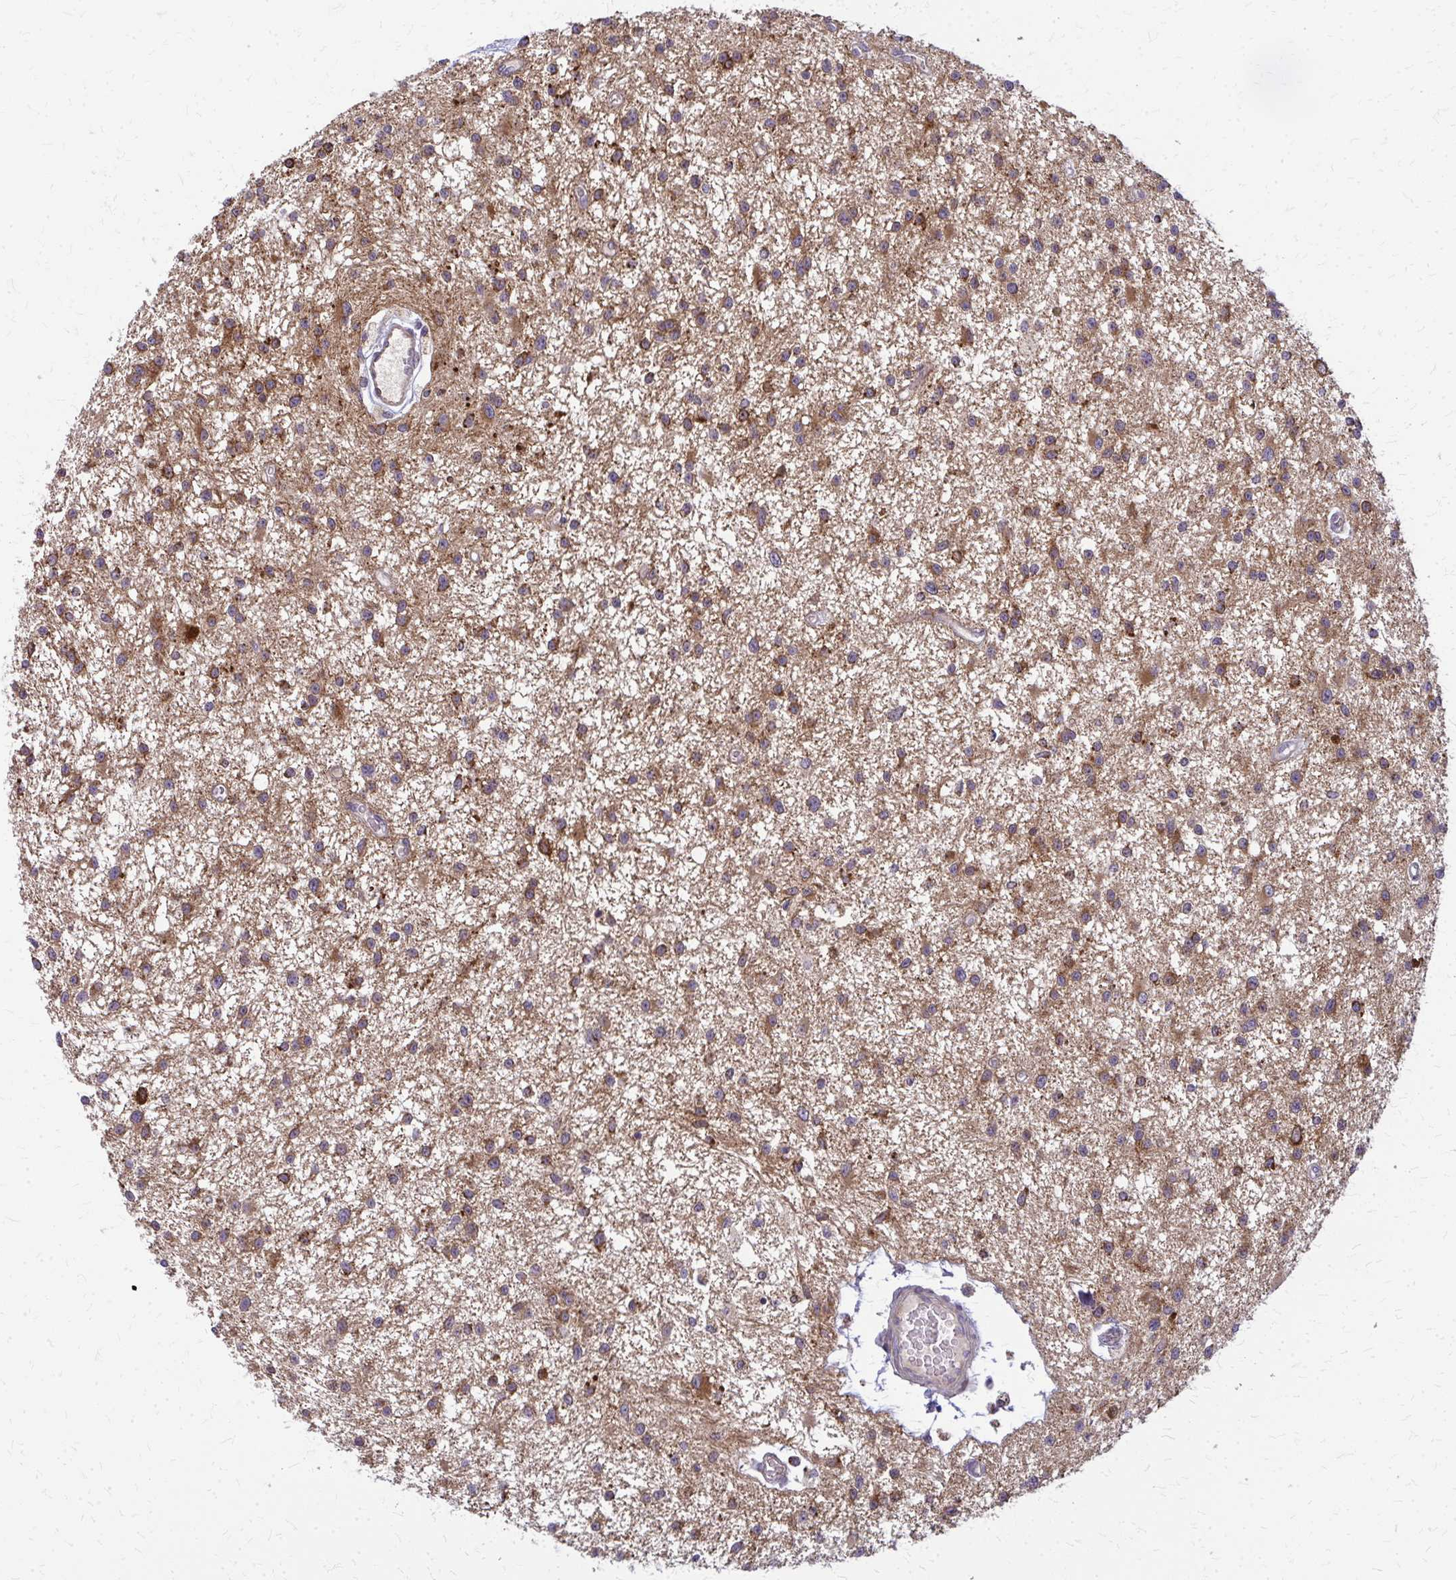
{"staining": {"intensity": "moderate", "quantity": ">75%", "location": "cytoplasmic/membranous"}, "tissue": "glioma", "cell_type": "Tumor cells", "image_type": "cancer", "snomed": [{"axis": "morphology", "description": "Glioma, malignant, Low grade"}, {"axis": "topography", "description": "Brain"}], "caption": "Human glioma stained with a protein marker exhibits moderate staining in tumor cells.", "gene": "MCCC1", "patient": {"sex": "male", "age": 43}}